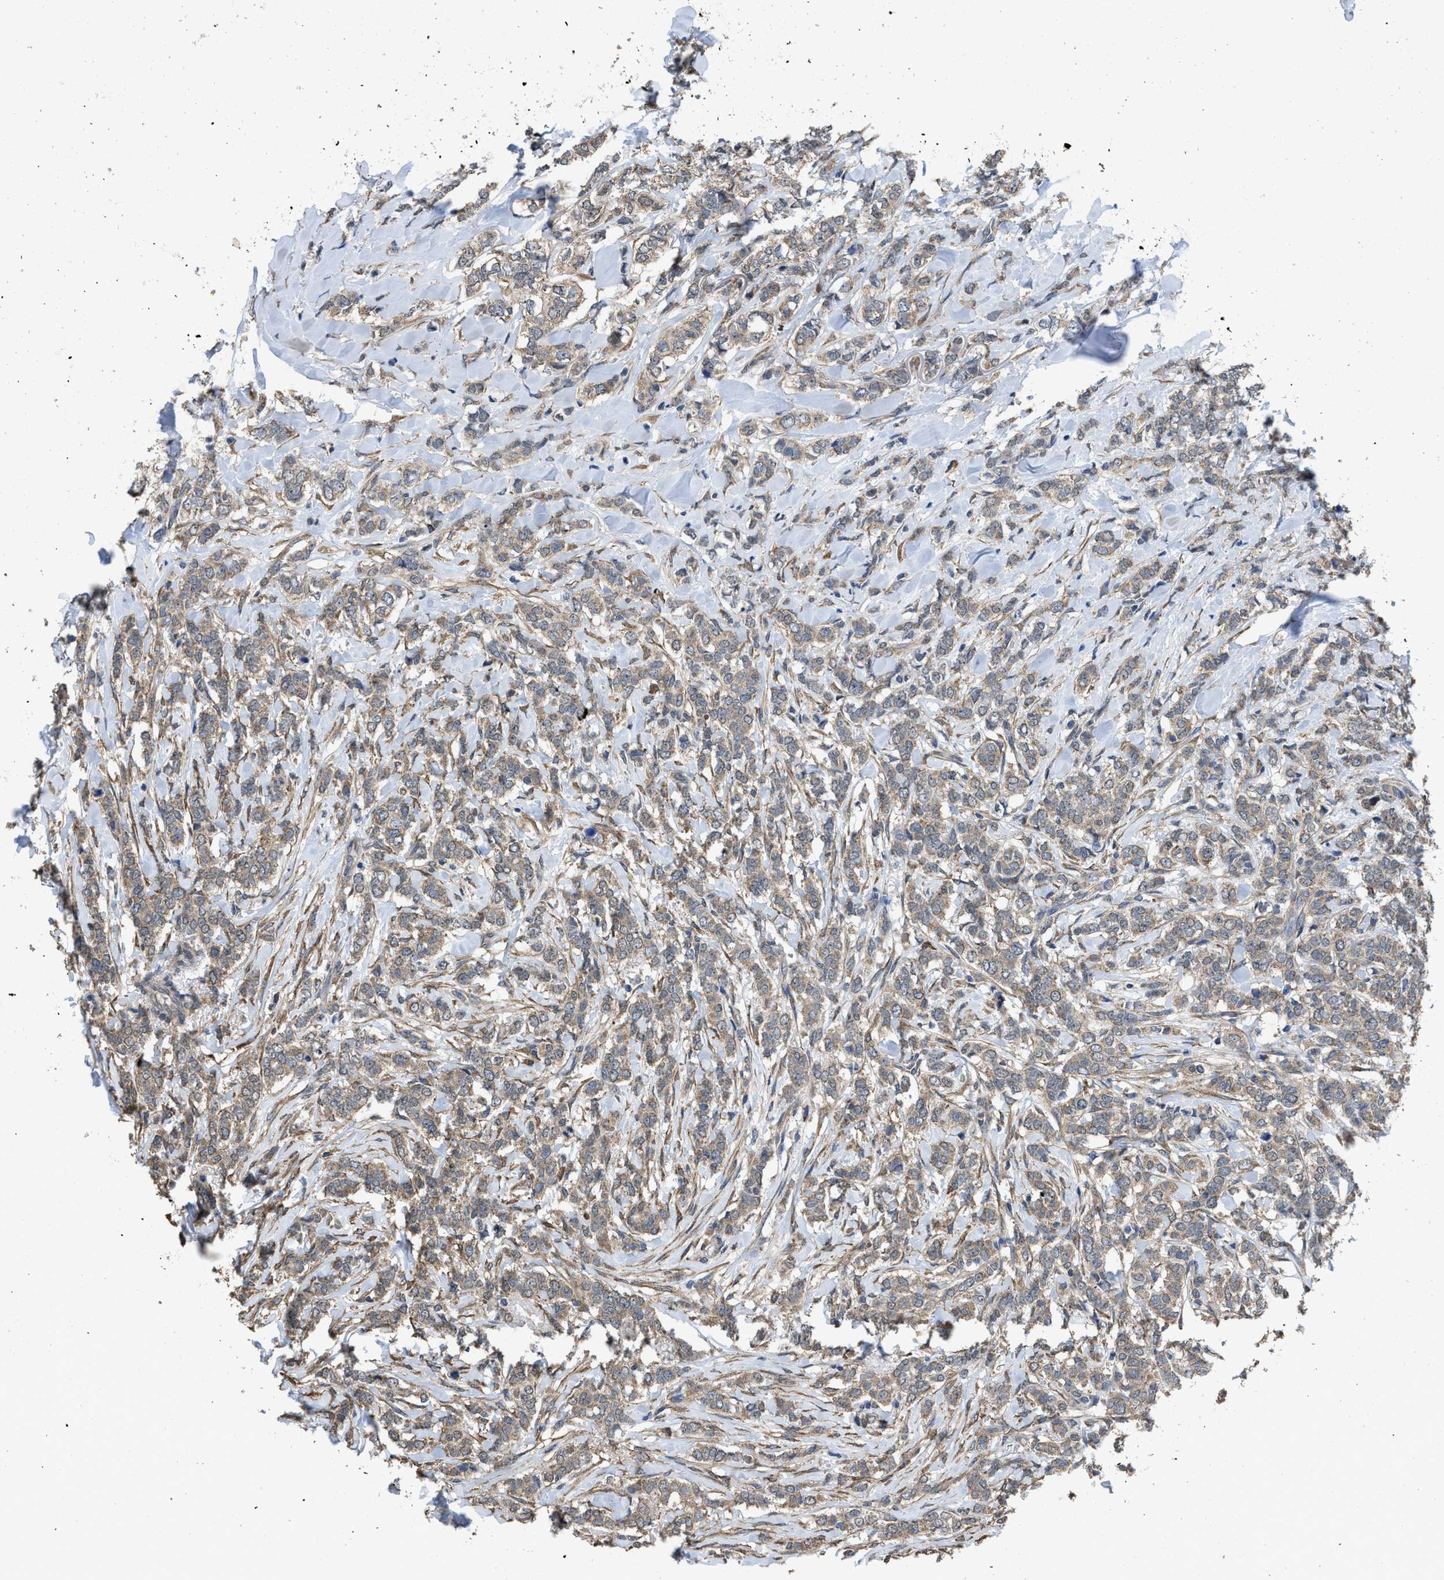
{"staining": {"intensity": "weak", "quantity": ">75%", "location": "cytoplasmic/membranous"}, "tissue": "breast cancer", "cell_type": "Tumor cells", "image_type": "cancer", "snomed": [{"axis": "morphology", "description": "Lobular carcinoma"}, {"axis": "topography", "description": "Skin"}, {"axis": "topography", "description": "Breast"}], "caption": "Lobular carcinoma (breast) was stained to show a protein in brown. There is low levels of weak cytoplasmic/membranous positivity in approximately >75% of tumor cells.", "gene": "ARL6", "patient": {"sex": "female", "age": 46}}